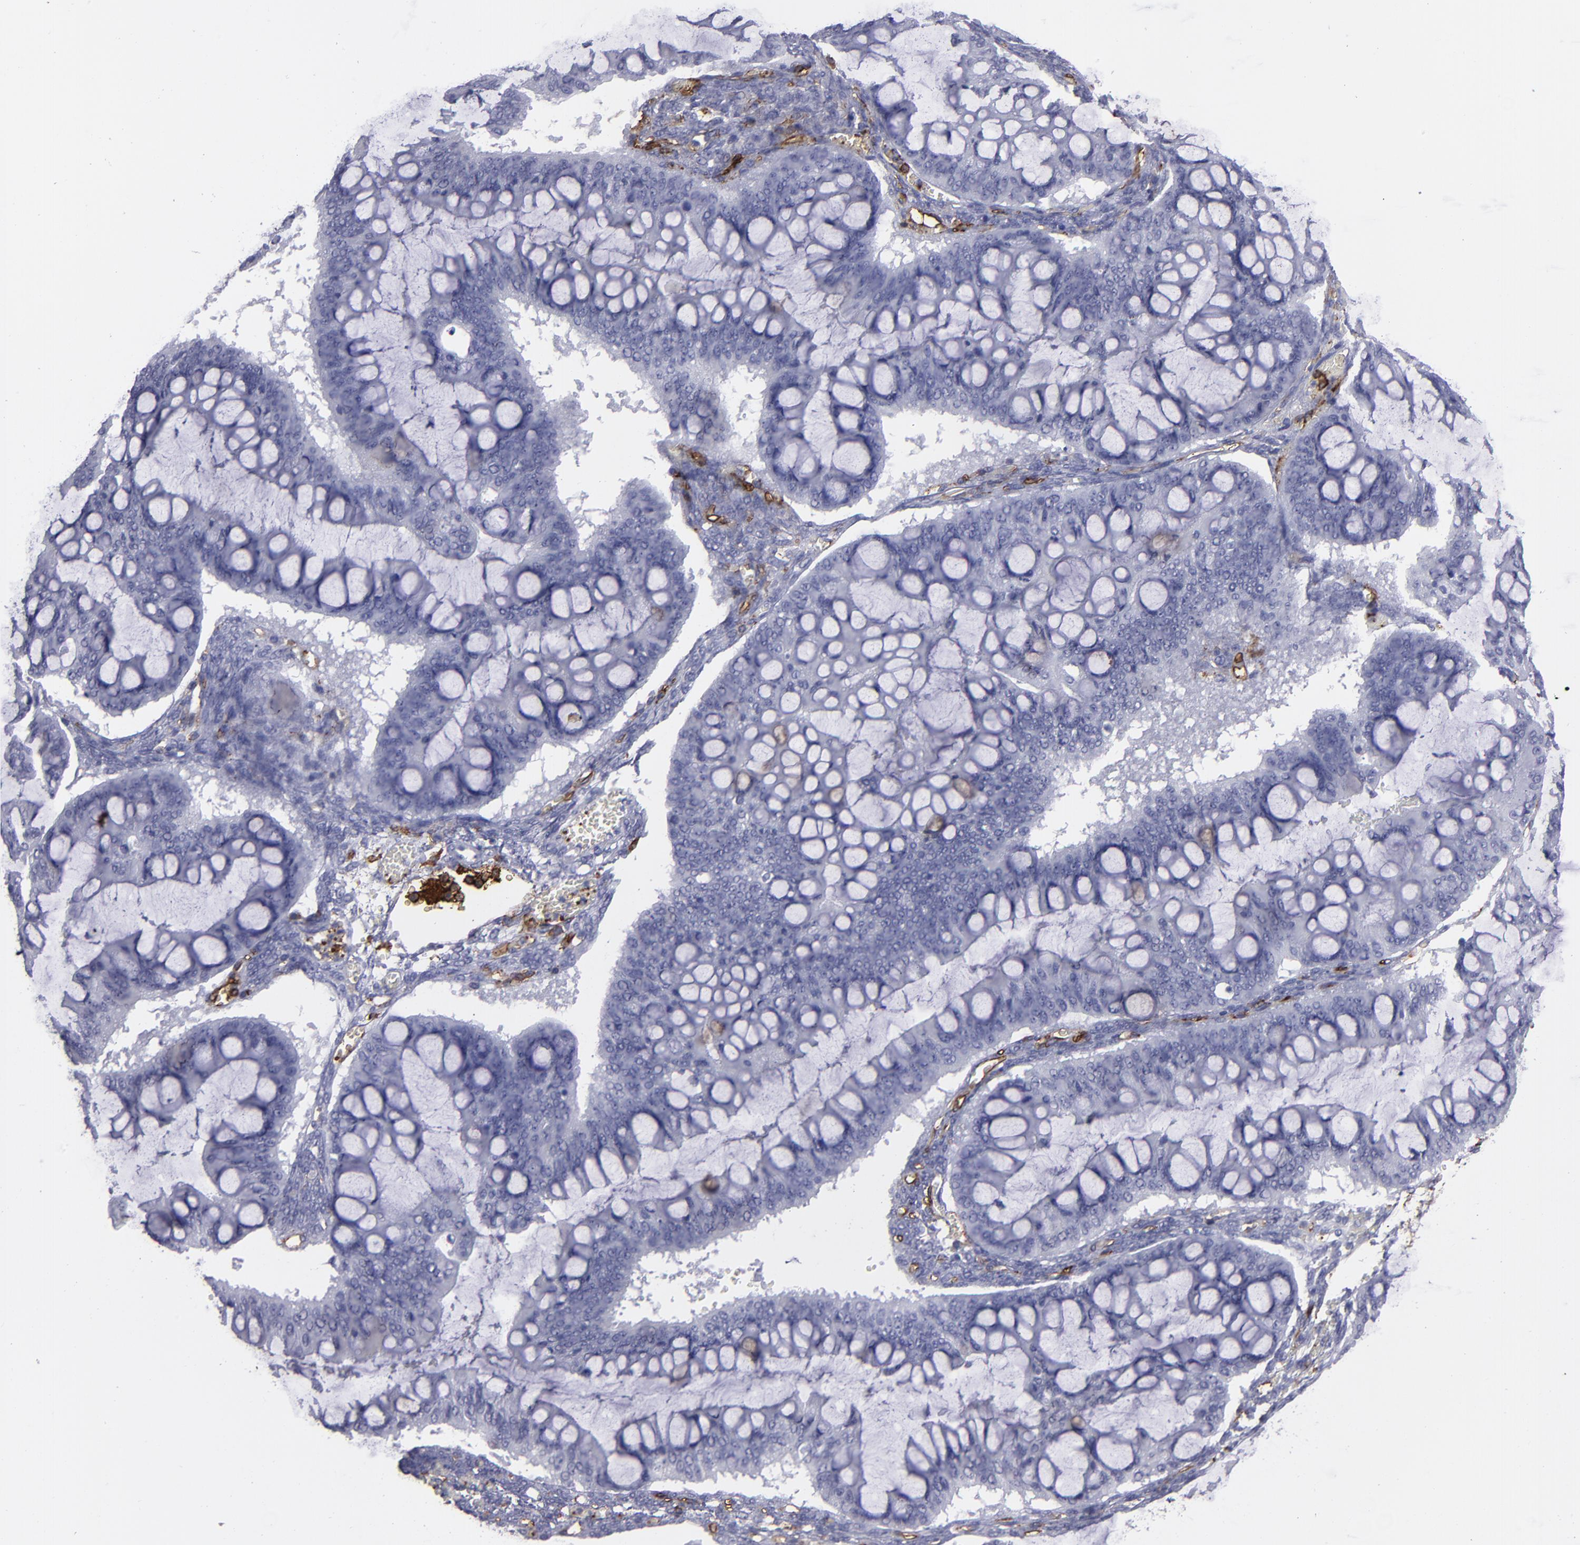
{"staining": {"intensity": "negative", "quantity": "none", "location": "none"}, "tissue": "ovarian cancer", "cell_type": "Tumor cells", "image_type": "cancer", "snomed": [{"axis": "morphology", "description": "Cystadenocarcinoma, mucinous, NOS"}, {"axis": "topography", "description": "Ovary"}], "caption": "A histopathology image of human ovarian cancer (mucinous cystadenocarcinoma) is negative for staining in tumor cells.", "gene": "CD36", "patient": {"sex": "female", "age": 73}}